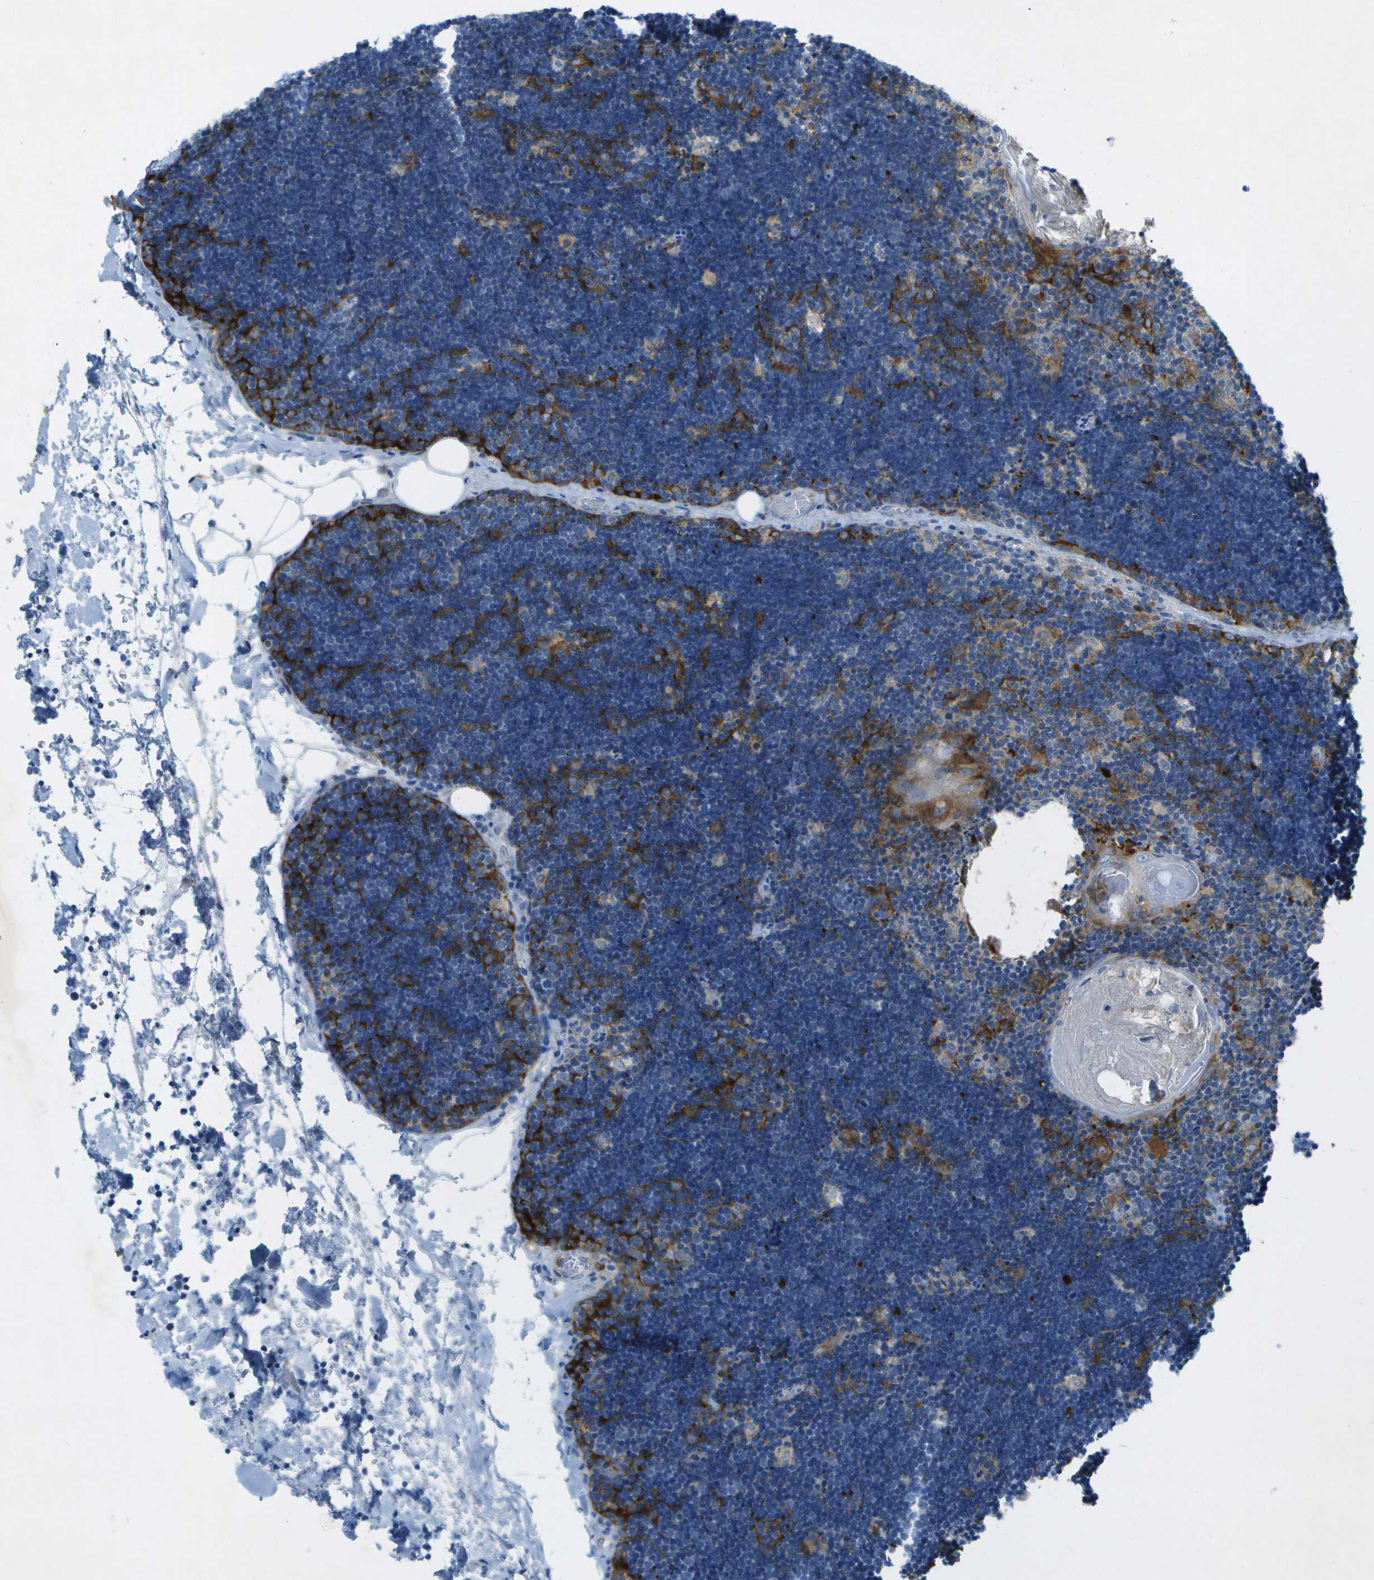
{"staining": {"intensity": "weak", "quantity": "<25%", "location": "cytoplasmic/membranous"}, "tissue": "lymph node", "cell_type": "Germinal center cells", "image_type": "normal", "snomed": [{"axis": "morphology", "description": "Normal tissue, NOS"}, {"axis": "topography", "description": "Lymph node"}], "caption": "IHC histopathology image of benign human lymph node stained for a protein (brown), which reveals no staining in germinal center cells. (Immunohistochemistry (ihc), brightfield microscopy, high magnification).", "gene": "WNK2", "patient": {"sex": "male", "age": 33}}